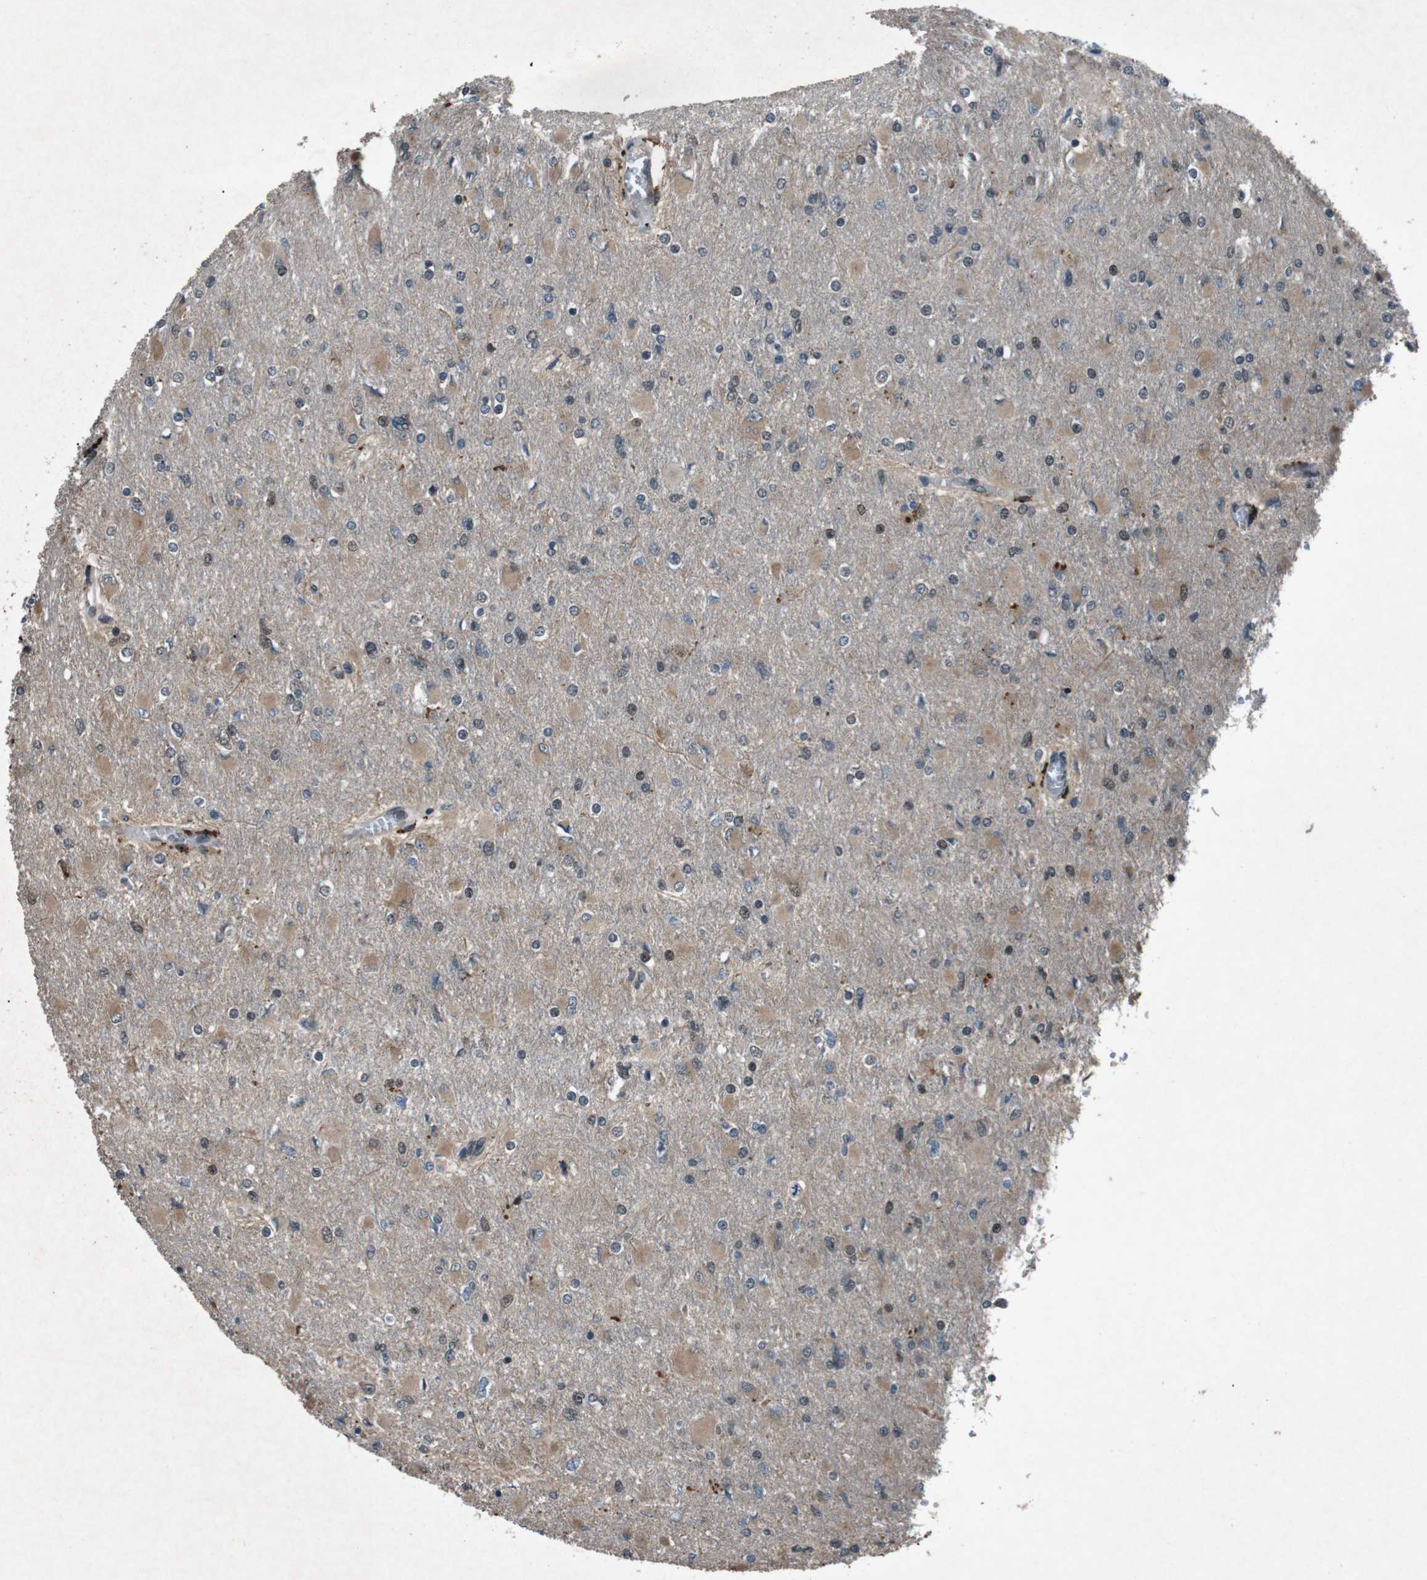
{"staining": {"intensity": "weak", "quantity": "25%-75%", "location": "cytoplasmic/membranous"}, "tissue": "glioma", "cell_type": "Tumor cells", "image_type": "cancer", "snomed": [{"axis": "morphology", "description": "Glioma, malignant, High grade"}, {"axis": "topography", "description": "Cerebral cortex"}], "caption": "Protein staining demonstrates weak cytoplasmic/membranous positivity in approximately 25%-75% of tumor cells in glioma. (brown staining indicates protein expression, while blue staining denotes nuclei).", "gene": "SOCS1", "patient": {"sex": "female", "age": 36}}